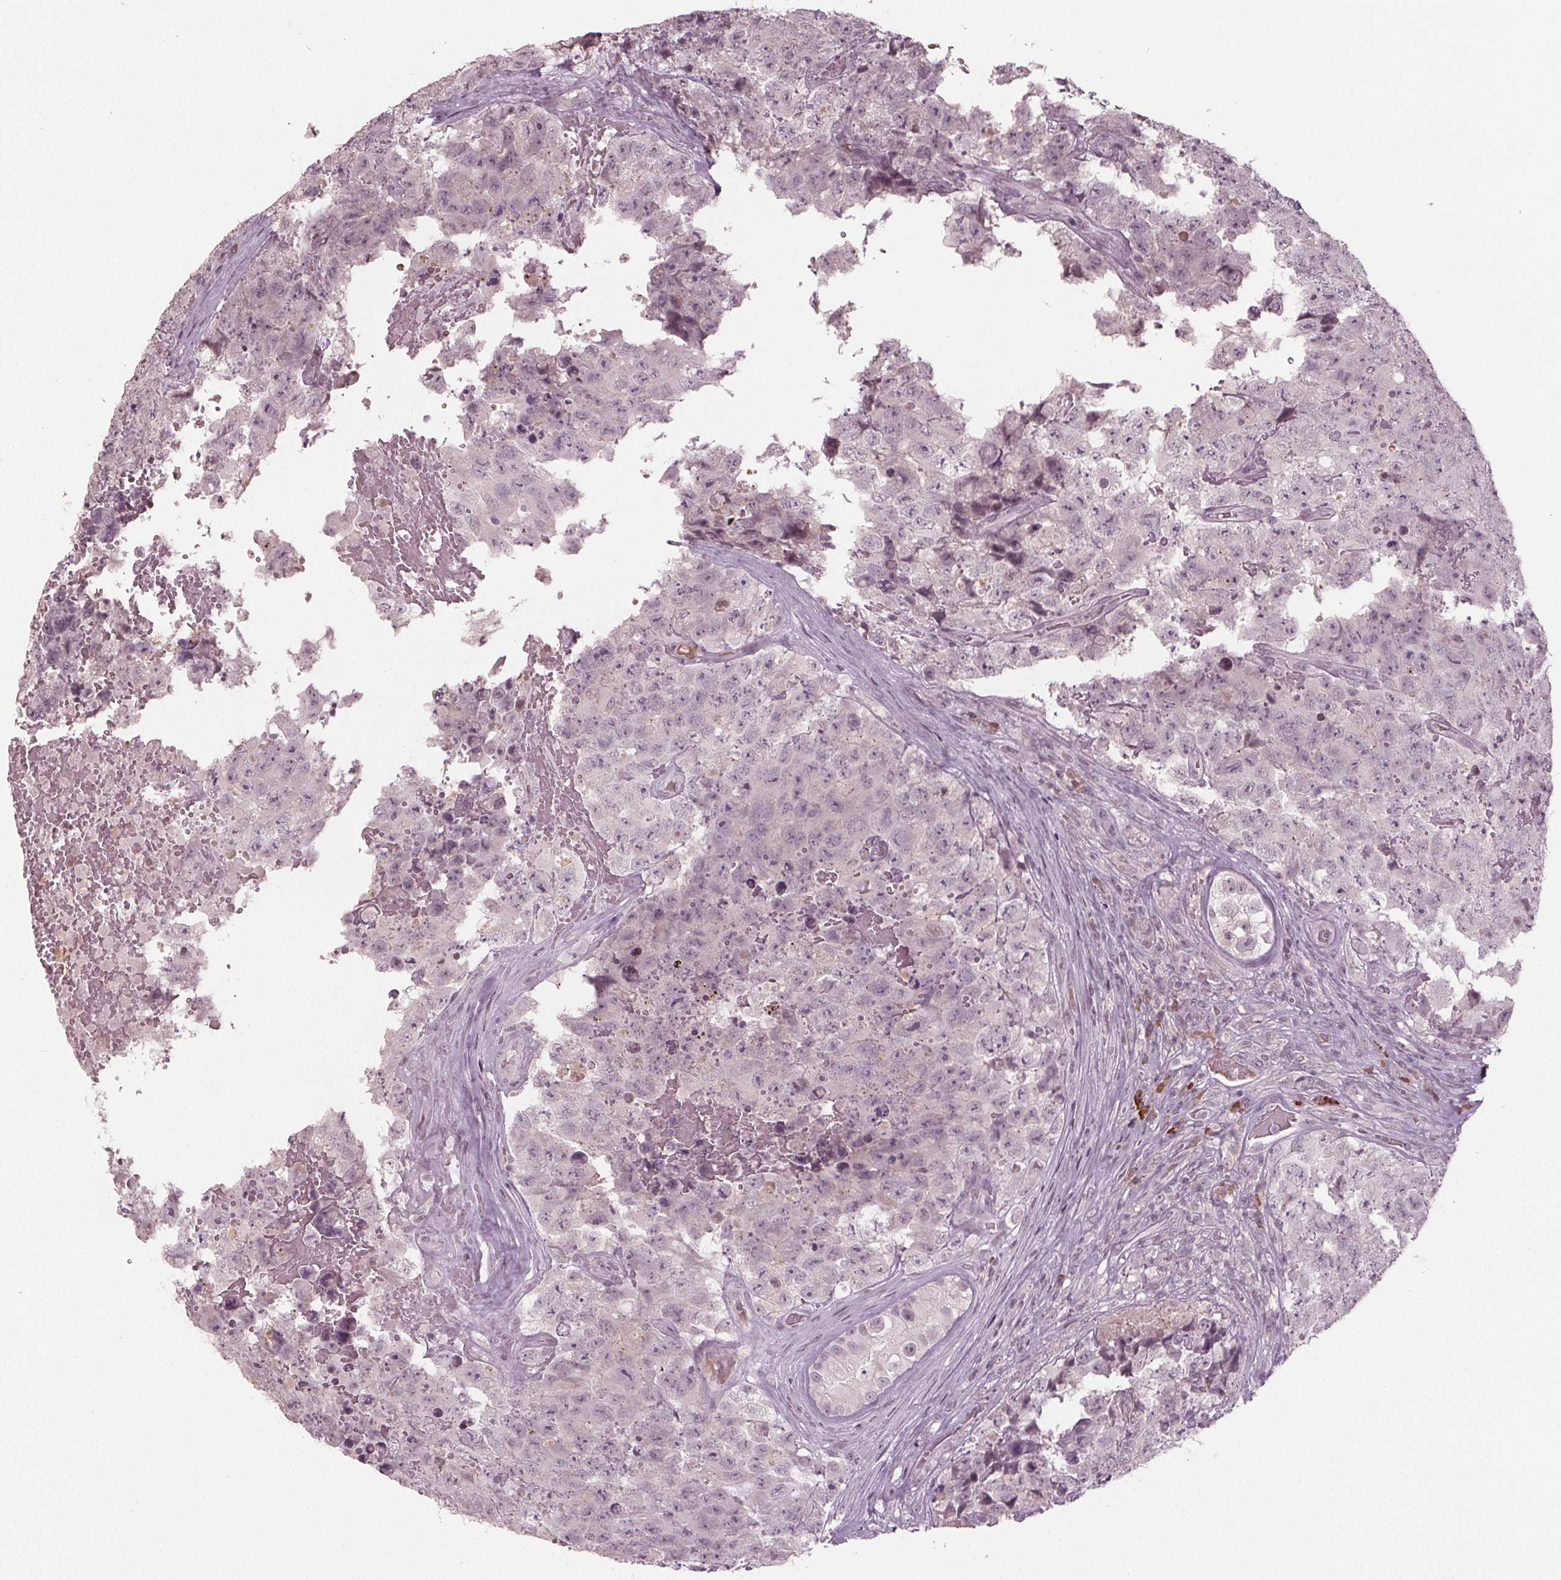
{"staining": {"intensity": "negative", "quantity": "none", "location": "none"}, "tissue": "testis cancer", "cell_type": "Tumor cells", "image_type": "cancer", "snomed": [{"axis": "morphology", "description": "Carcinoma, Embryonal, NOS"}, {"axis": "topography", "description": "Testis"}], "caption": "DAB (3,3'-diaminobenzidine) immunohistochemical staining of human testis cancer exhibits no significant positivity in tumor cells. Nuclei are stained in blue.", "gene": "CXCL16", "patient": {"sex": "male", "age": 18}}